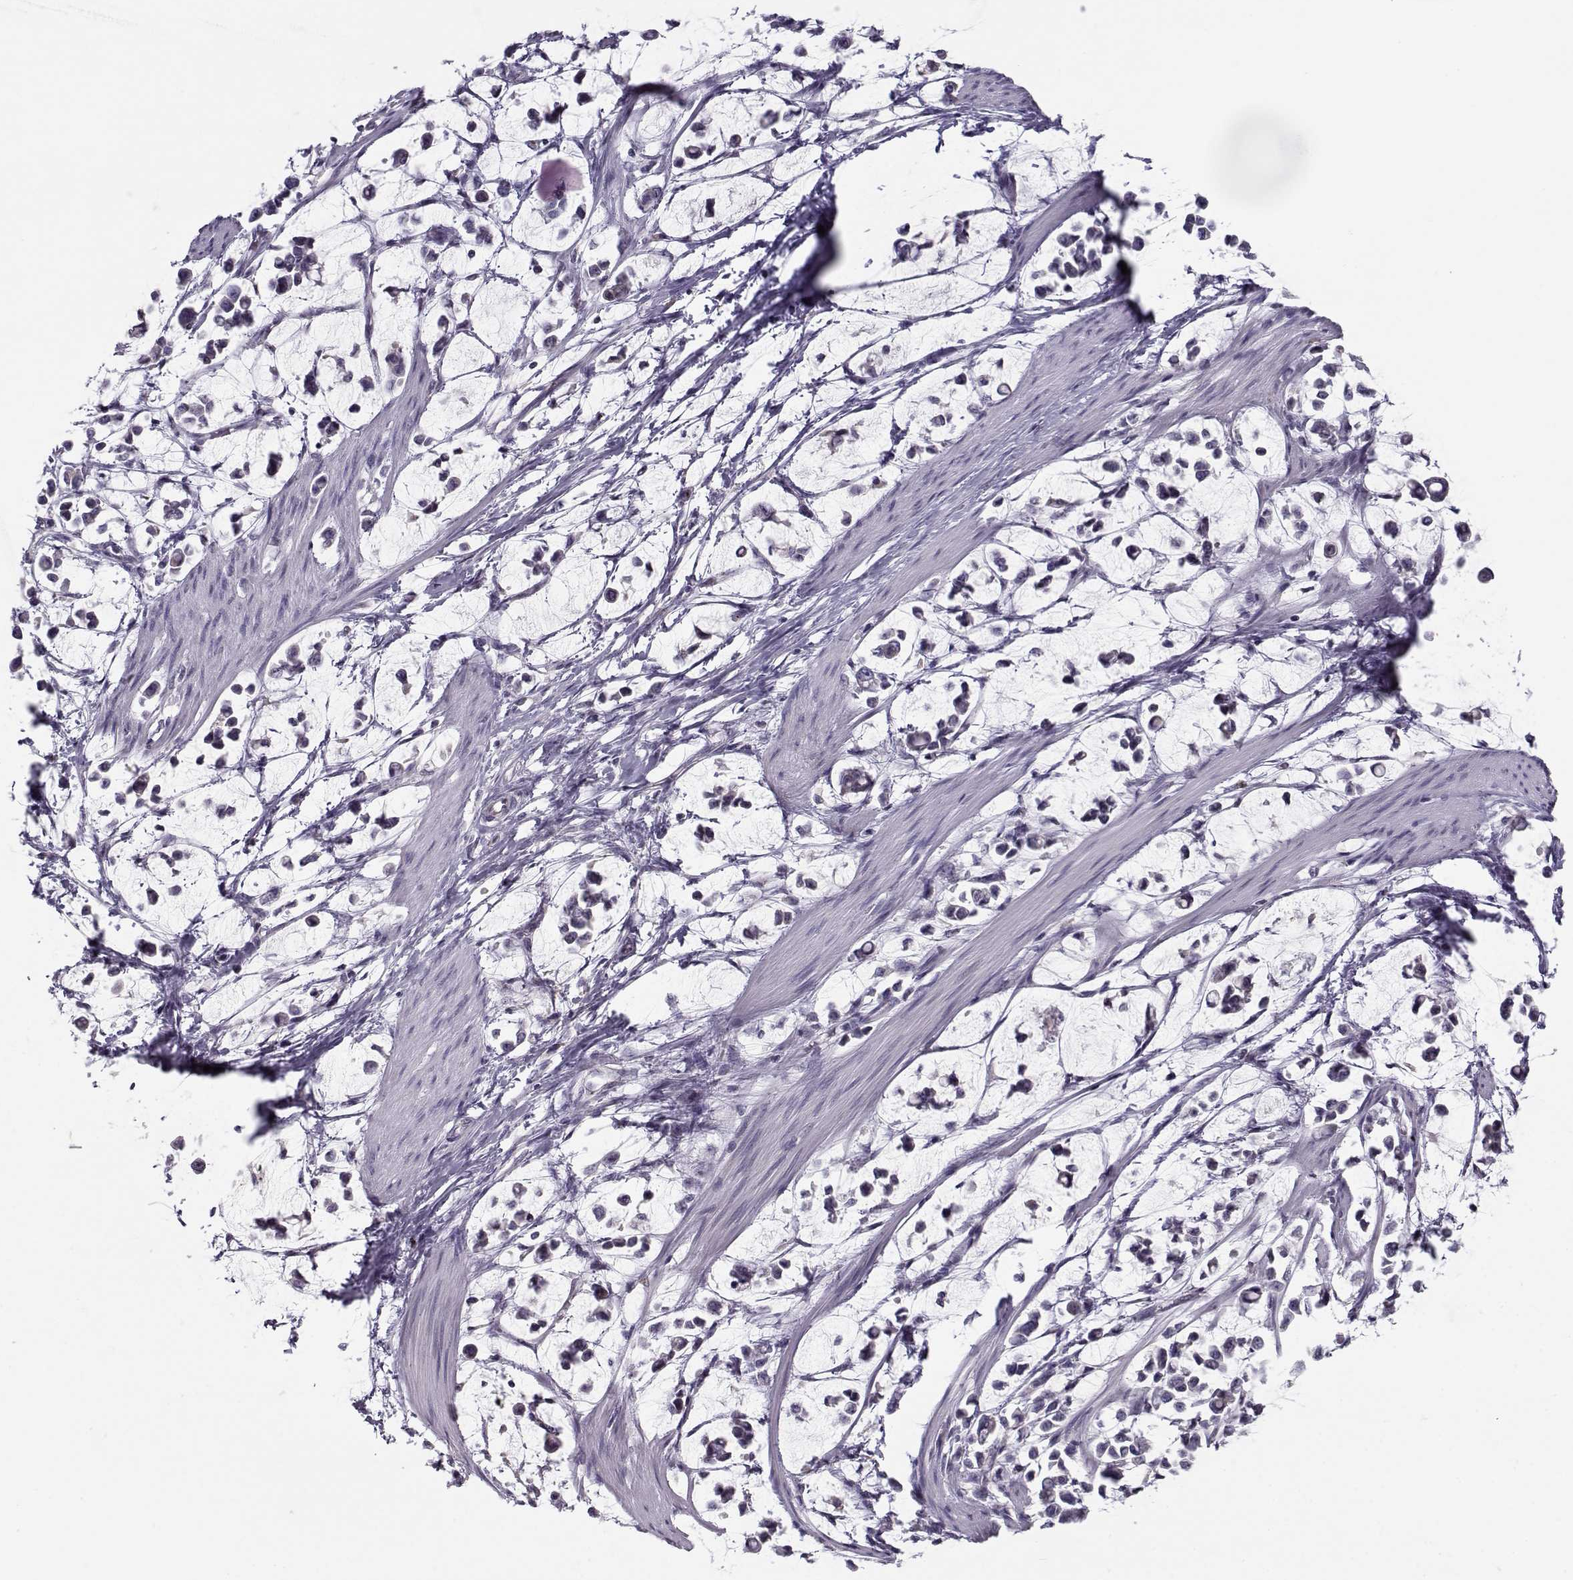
{"staining": {"intensity": "negative", "quantity": "none", "location": "none"}, "tissue": "stomach cancer", "cell_type": "Tumor cells", "image_type": "cancer", "snomed": [{"axis": "morphology", "description": "Adenocarcinoma, NOS"}, {"axis": "topography", "description": "Stomach"}], "caption": "The immunohistochemistry photomicrograph has no significant expression in tumor cells of stomach cancer tissue. Brightfield microscopy of immunohistochemistry stained with DAB (brown) and hematoxylin (blue), captured at high magnification.", "gene": "KLF17", "patient": {"sex": "male", "age": 82}}